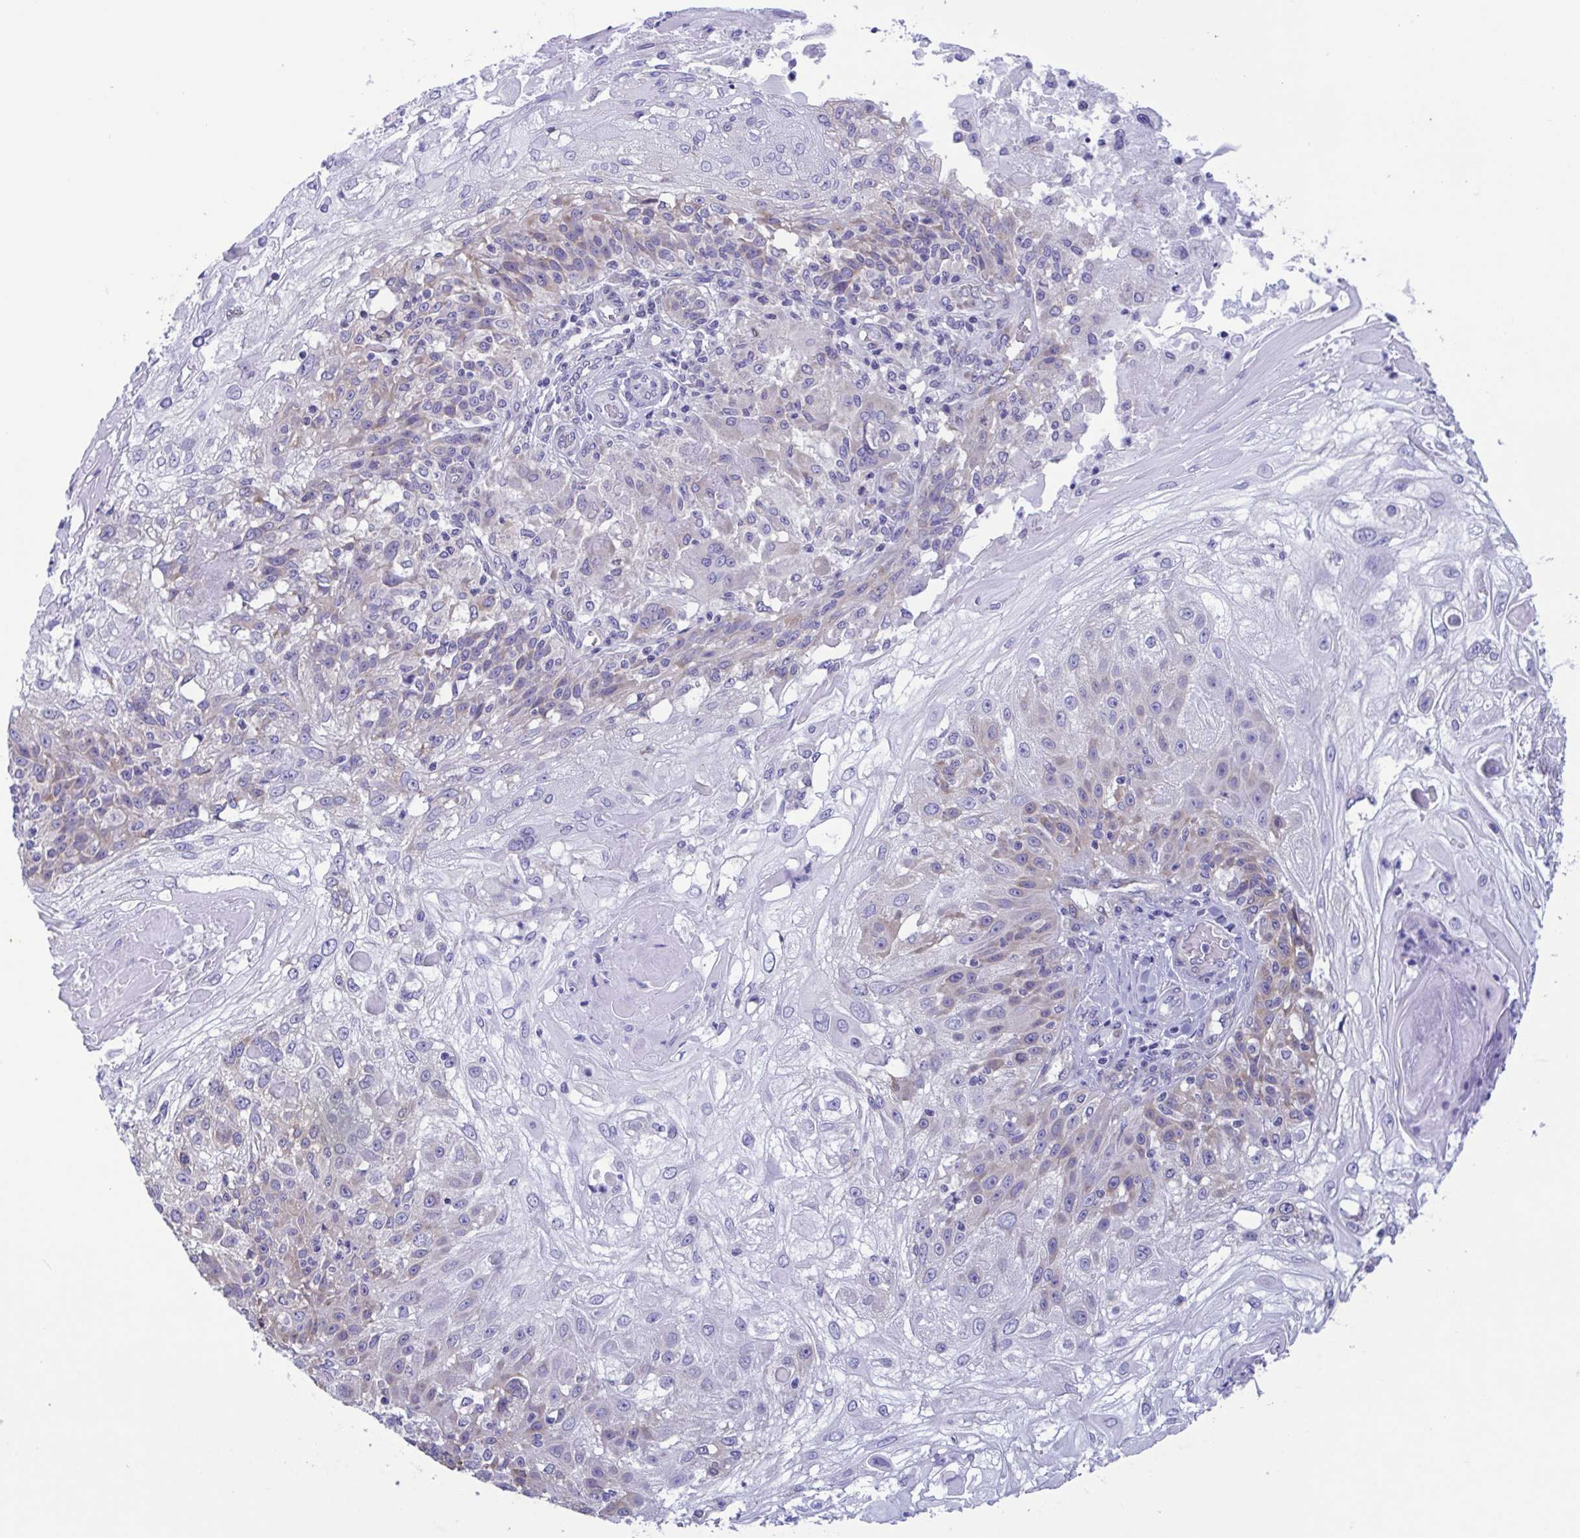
{"staining": {"intensity": "weak", "quantity": "<25%", "location": "cytoplasmic/membranous"}, "tissue": "skin cancer", "cell_type": "Tumor cells", "image_type": "cancer", "snomed": [{"axis": "morphology", "description": "Normal tissue, NOS"}, {"axis": "morphology", "description": "Squamous cell carcinoma, NOS"}, {"axis": "topography", "description": "Skin"}], "caption": "Tumor cells are negative for brown protein staining in skin cancer (squamous cell carcinoma). Brightfield microscopy of immunohistochemistry stained with DAB (3,3'-diaminobenzidine) (brown) and hematoxylin (blue), captured at high magnification.", "gene": "TNNI3", "patient": {"sex": "female", "age": 83}}